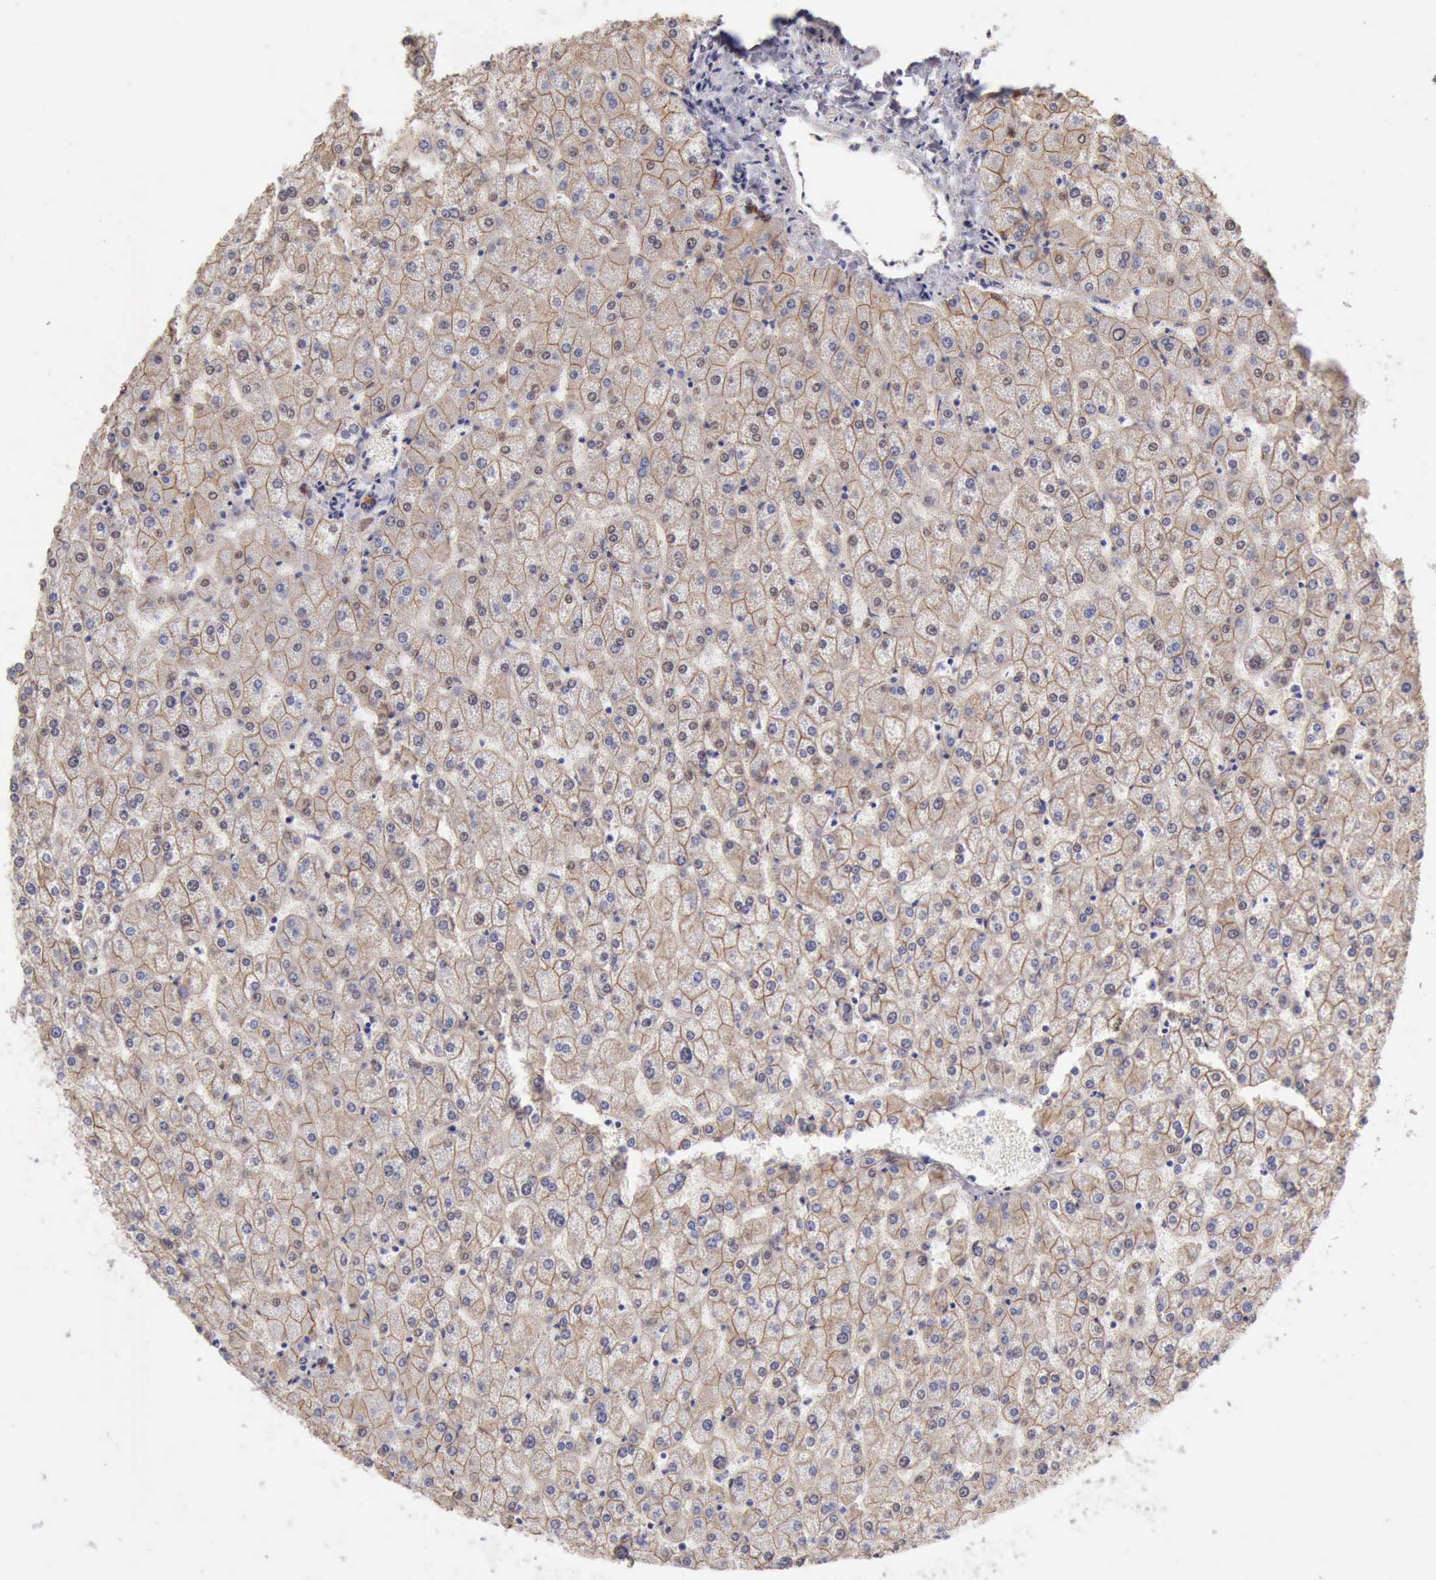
{"staining": {"intensity": "moderate", "quantity": ">75%", "location": "cytoplasmic/membranous"}, "tissue": "liver", "cell_type": "Cholangiocytes", "image_type": "normal", "snomed": [{"axis": "morphology", "description": "Normal tissue, NOS"}, {"axis": "topography", "description": "Liver"}], "caption": "Protein expression analysis of unremarkable liver demonstrates moderate cytoplasmic/membranous expression in about >75% of cholangiocytes. (Brightfield microscopy of DAB IHC at high magnification).", "gene": "KCND1", "patient": {"sex": "female", "age": 32}}